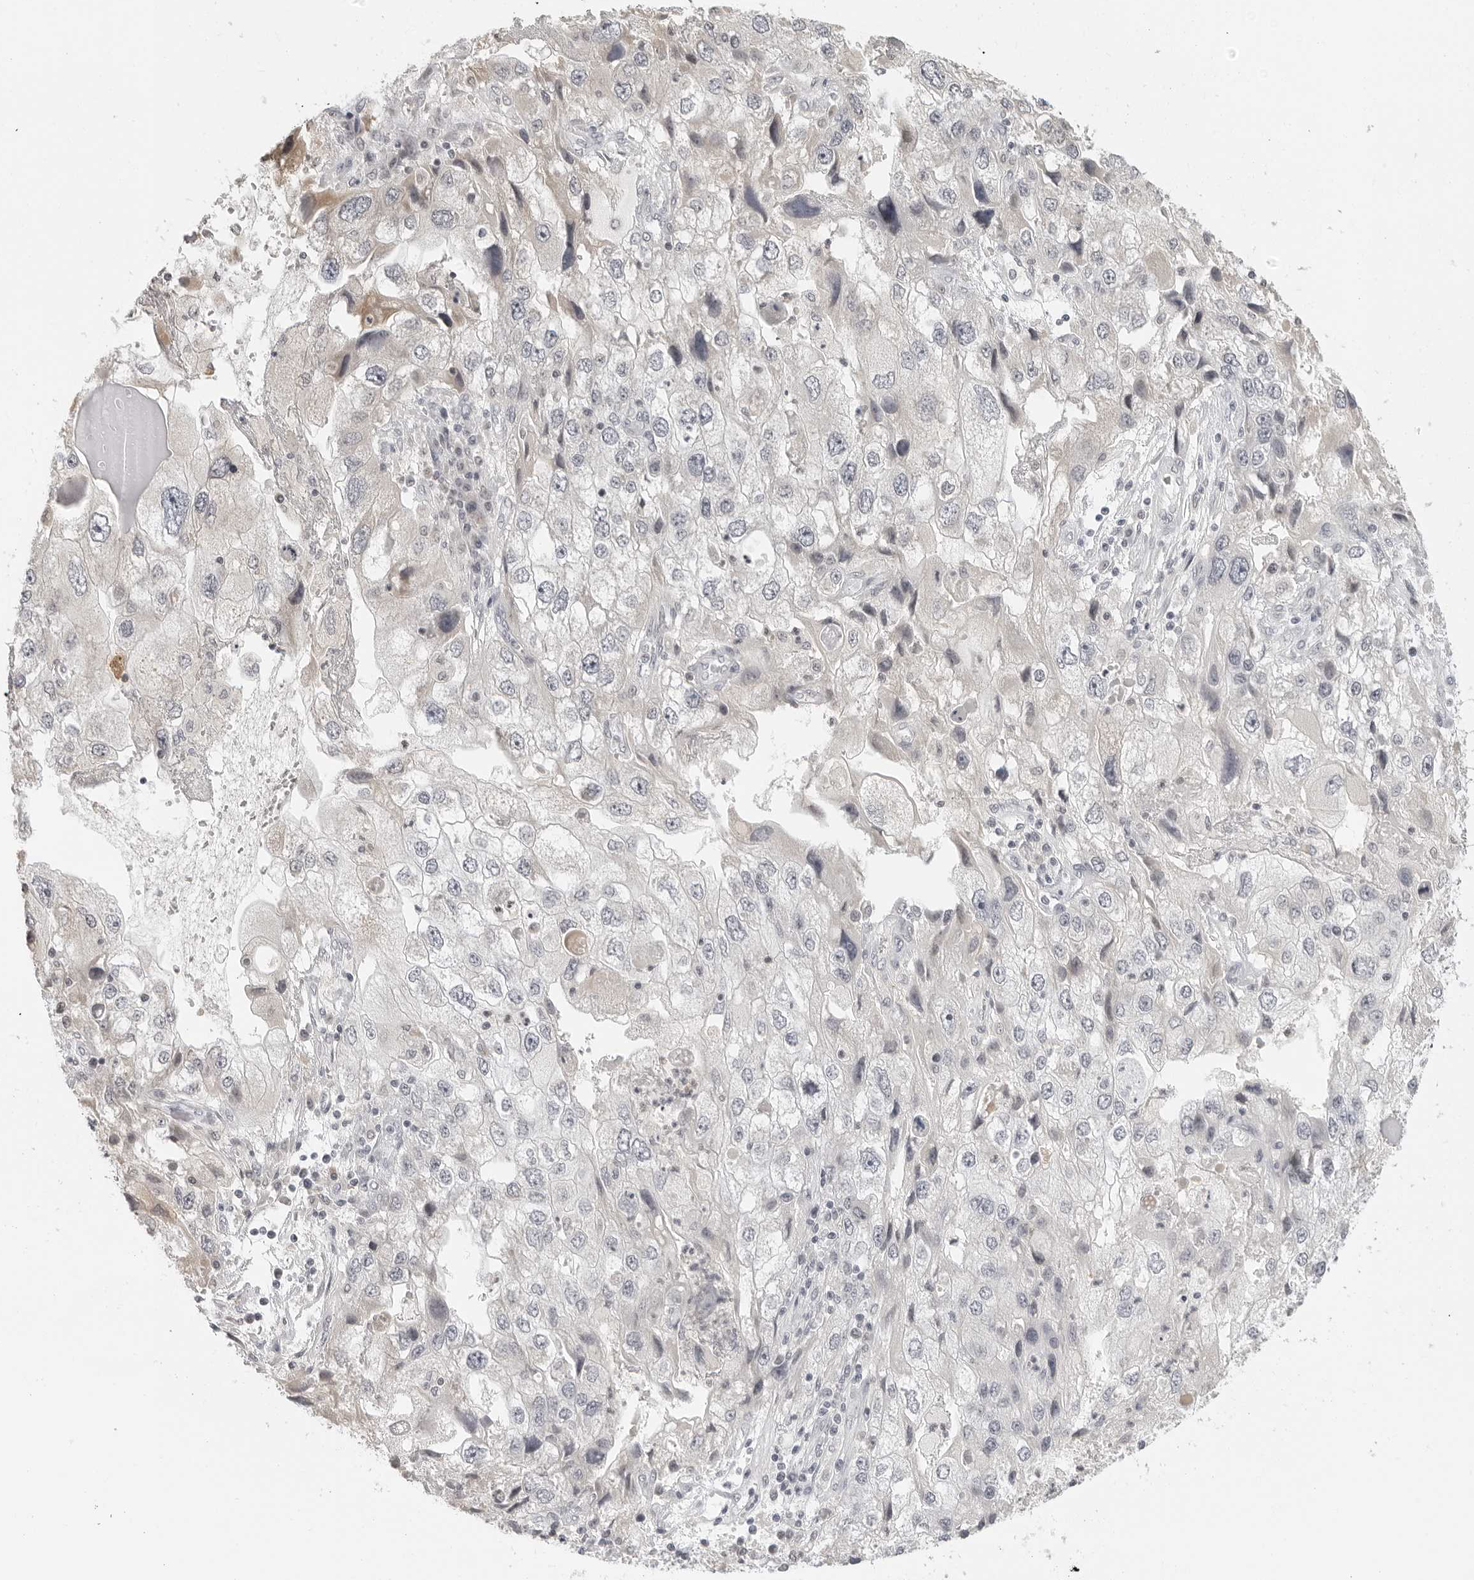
{"staining": {"intensity": "negative", "quantity": "none", "location": "none"}, "tissue": "endometrial cancer", "cell_type": "Tumor cells", "image_type": "cancer", "snomed": [{"axis": "morphology", "description": "Adenocarcinoma, NOS"}, {"axis": "topography", "description": "Endometrium"}], "caption": "This is a histopathology image of immunohistochemistry (IHC) staining of endometrial adenocarcinoma, which shows no expression in tumor cells. (IHC, brightfield microscopy, high magnification).", "gene": "MSH6", "patient": {"sex": "female", "age": 49}}